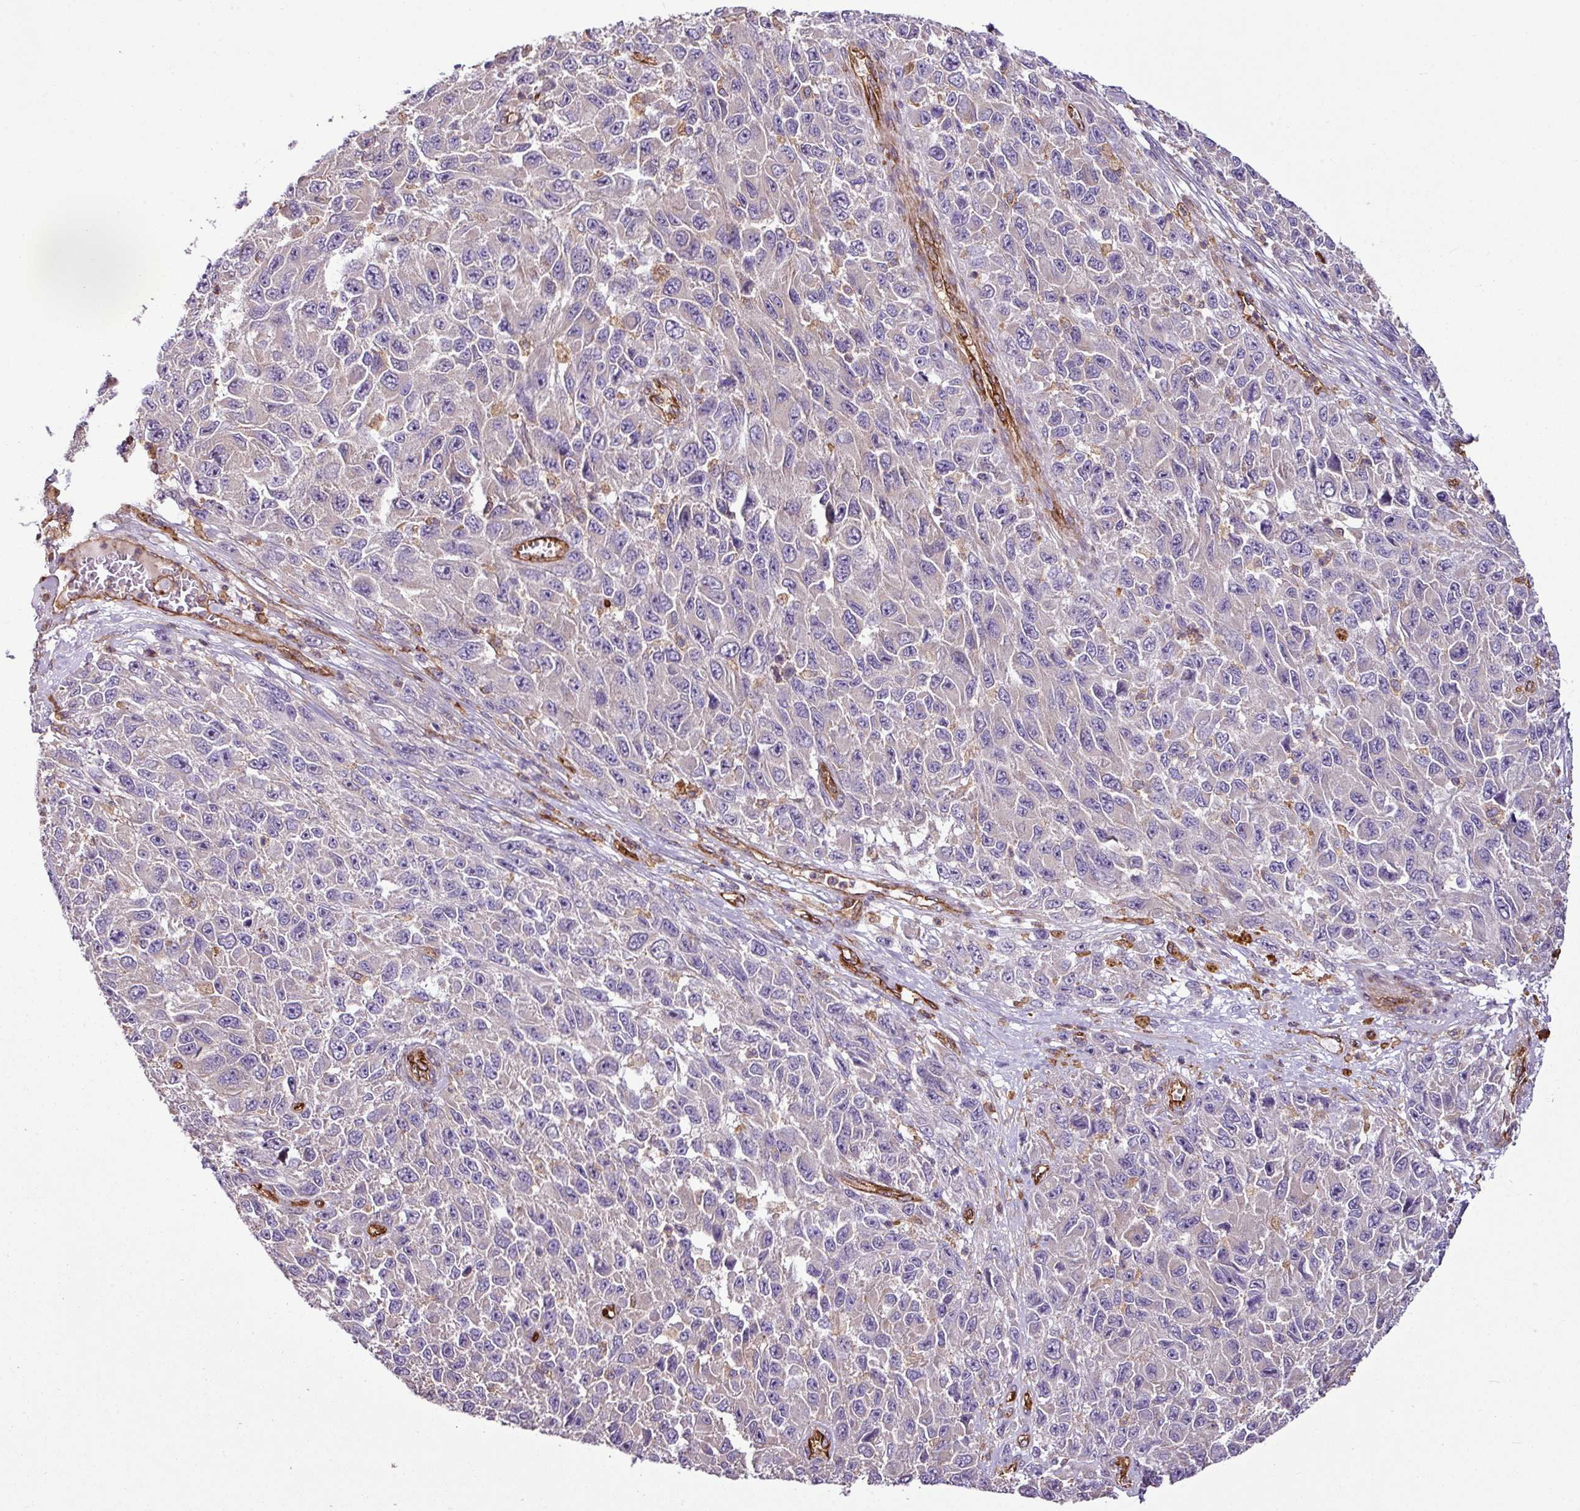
{"staining": {"intensity": "negative", "quantity": "none", "location": "none"}, "tissue": "melanoma", "cell_type": "Tumor cells", "image_type": "cancer", "snomed": [{"axis": "morphology", "description": "Normal tissue, NOS"}, {"axis": "morphology", "description": "Malignant melanoma, NOS"}, {"axis": "topography", "description": "Skin"}], "caption": "Image shows no protein positivity in tumor cells of melanoma tissue. Brightfield microscopy of immunohistochemistry stained with DAB (3,3'-diaminobenzidine) (brown) and hematoxylin (blue), captured at high magnification.", "gene": "ZNF106", "patient": {"sex": "female", "age": 96}}